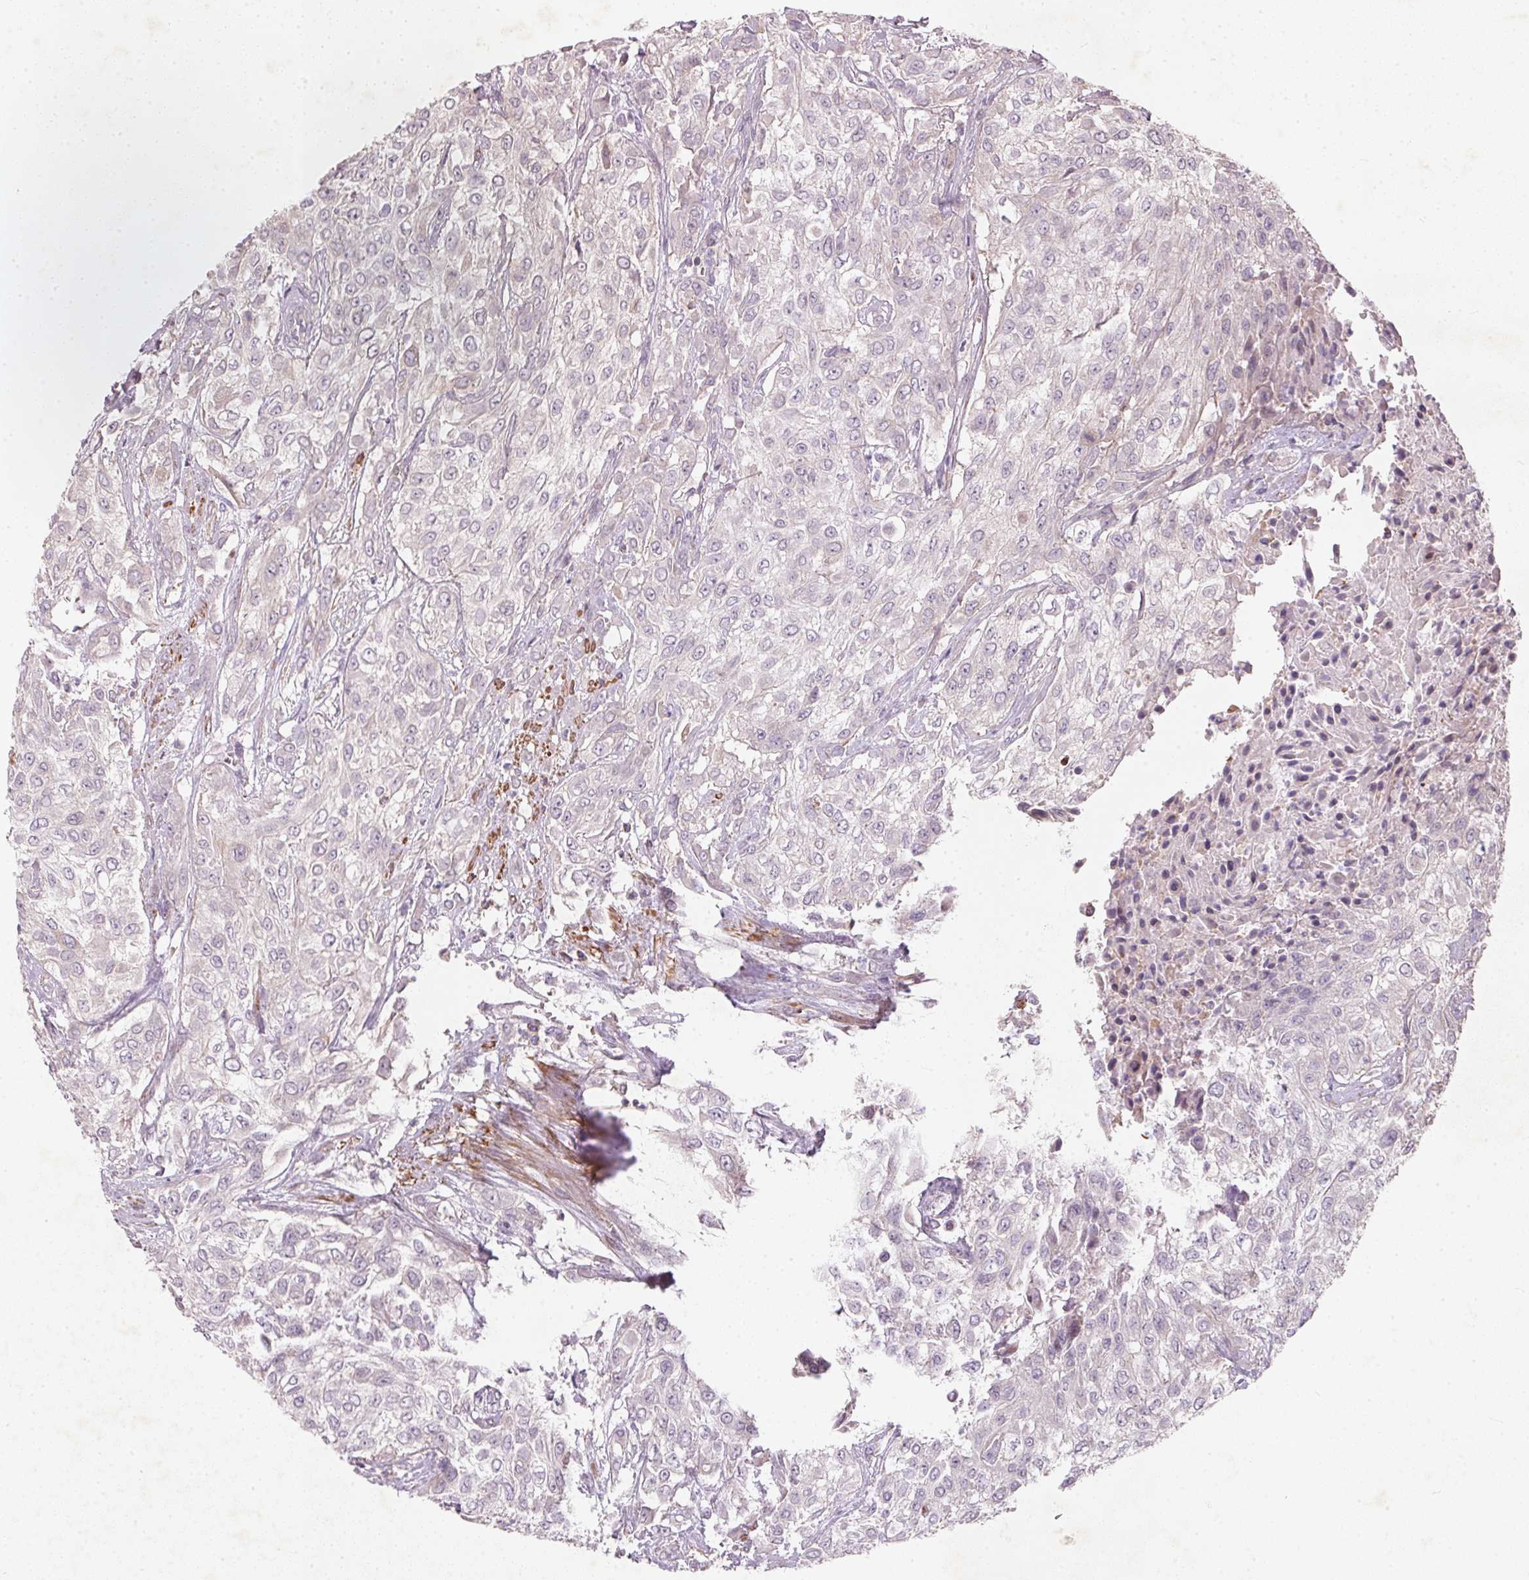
{"staining": {"intensity": "negative", "quantity": "none", "location": "none"}, "tissue": "urothelial cancer", "cell_type": "Tumor cells", "image_type": "cancer", "snomed": [{"axis": "morphology", "description": "Urothelial carcinoma, High grade"}, {"axis": "topography", "description": "Urinary bladder"}], "caption": "Urothelial carcinoma (high-grade) was stained to show a protein in brown. There is no significant expression in tumor cells.", "gene": "KCNK15", "patient": {"sex": "male", "age": 57}}